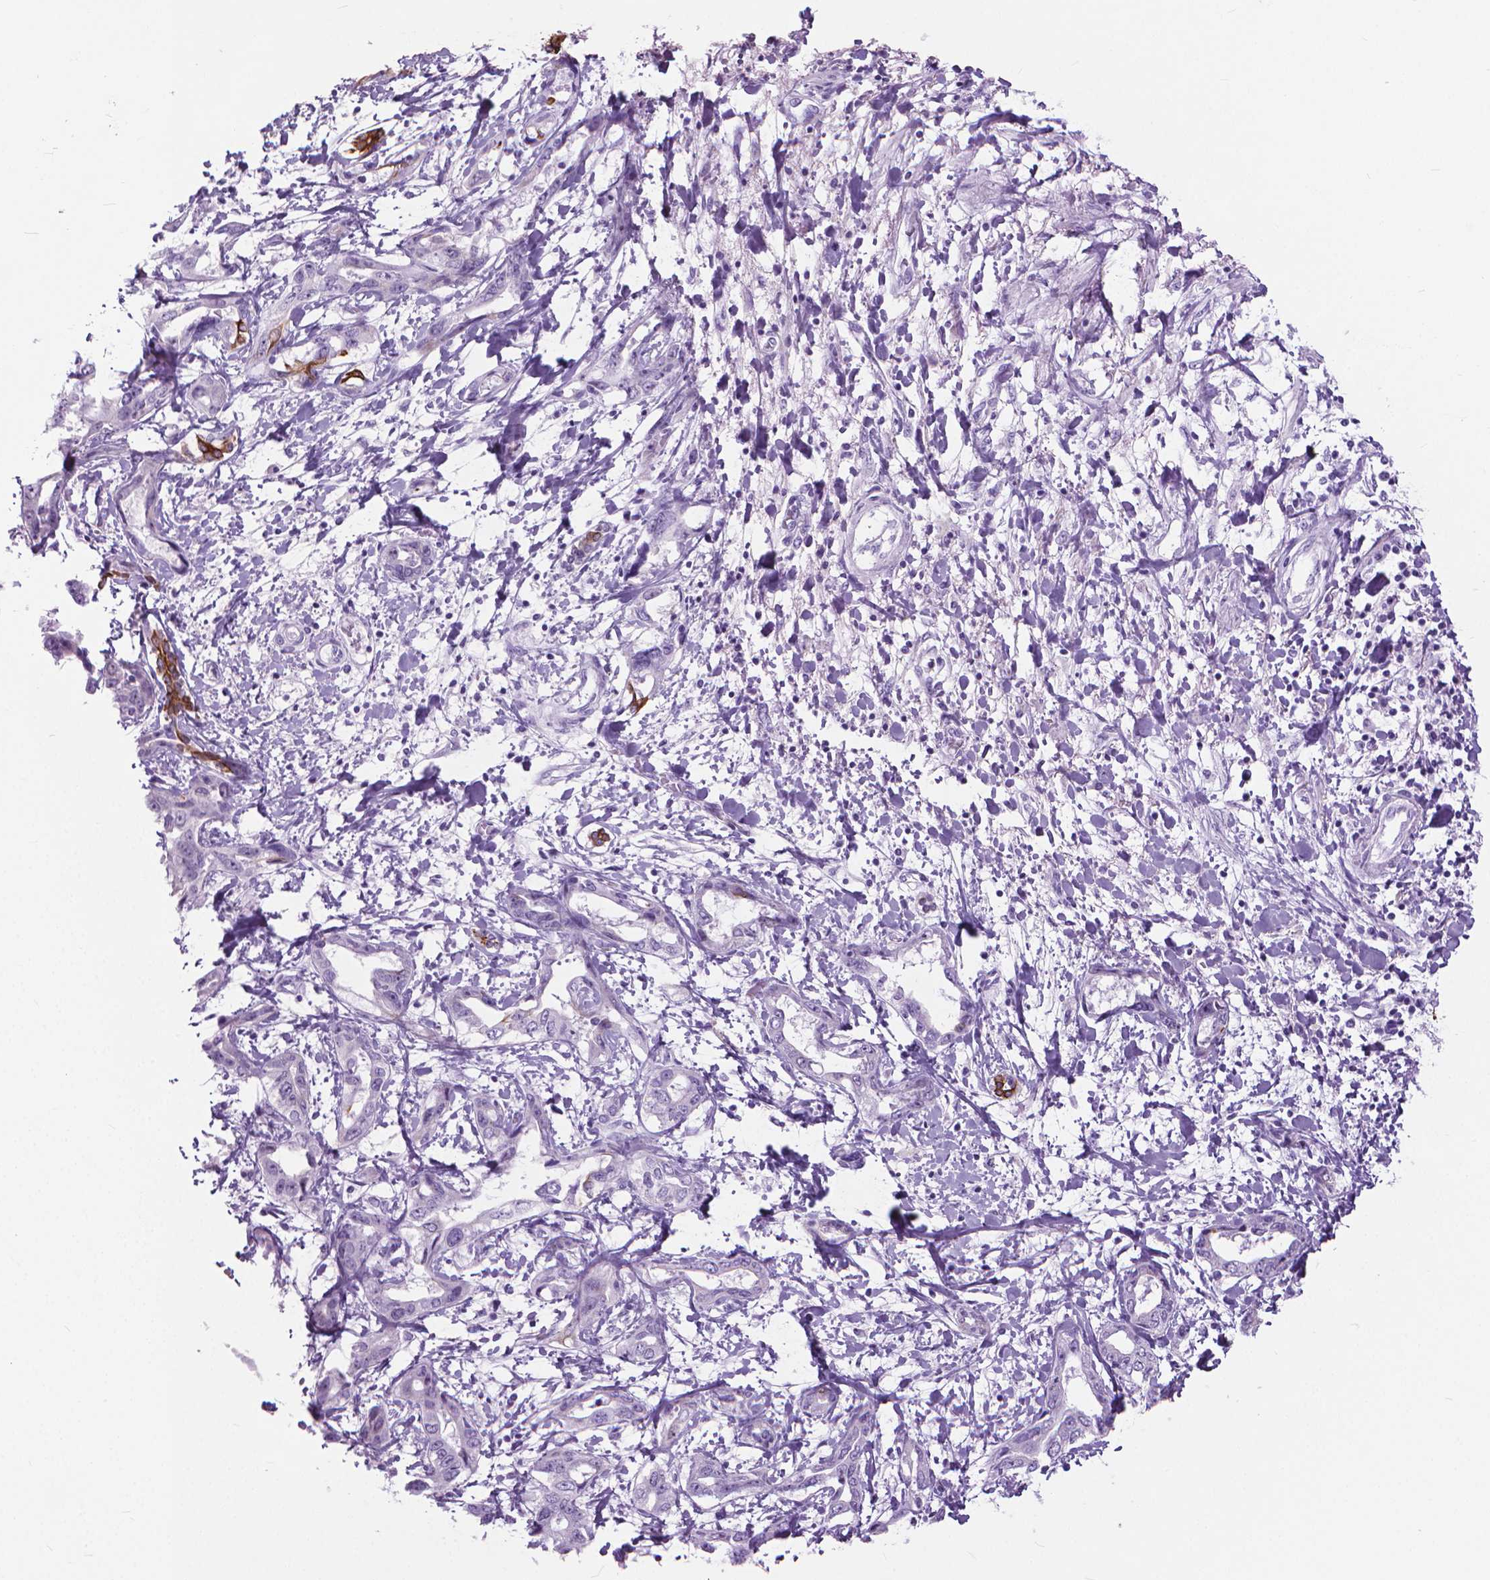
{"staining": {"intensity": "negative", "quantity": "none", "location": "none"}, "tissue": "liver cancer", "cell_type": "Tumor cells", "image_type": "cancer", "snomed": [{"axis": "morphology", "description": "Cholangiocarcinoma"}, {"axis": "topography", "description": "Liver"}], "caption": "An image of human cholangiocarcinoma (liver) is negative for staining in tumor cells.", "gene": "HTR2B", "patient": {"sex": "male", "age": 59}}